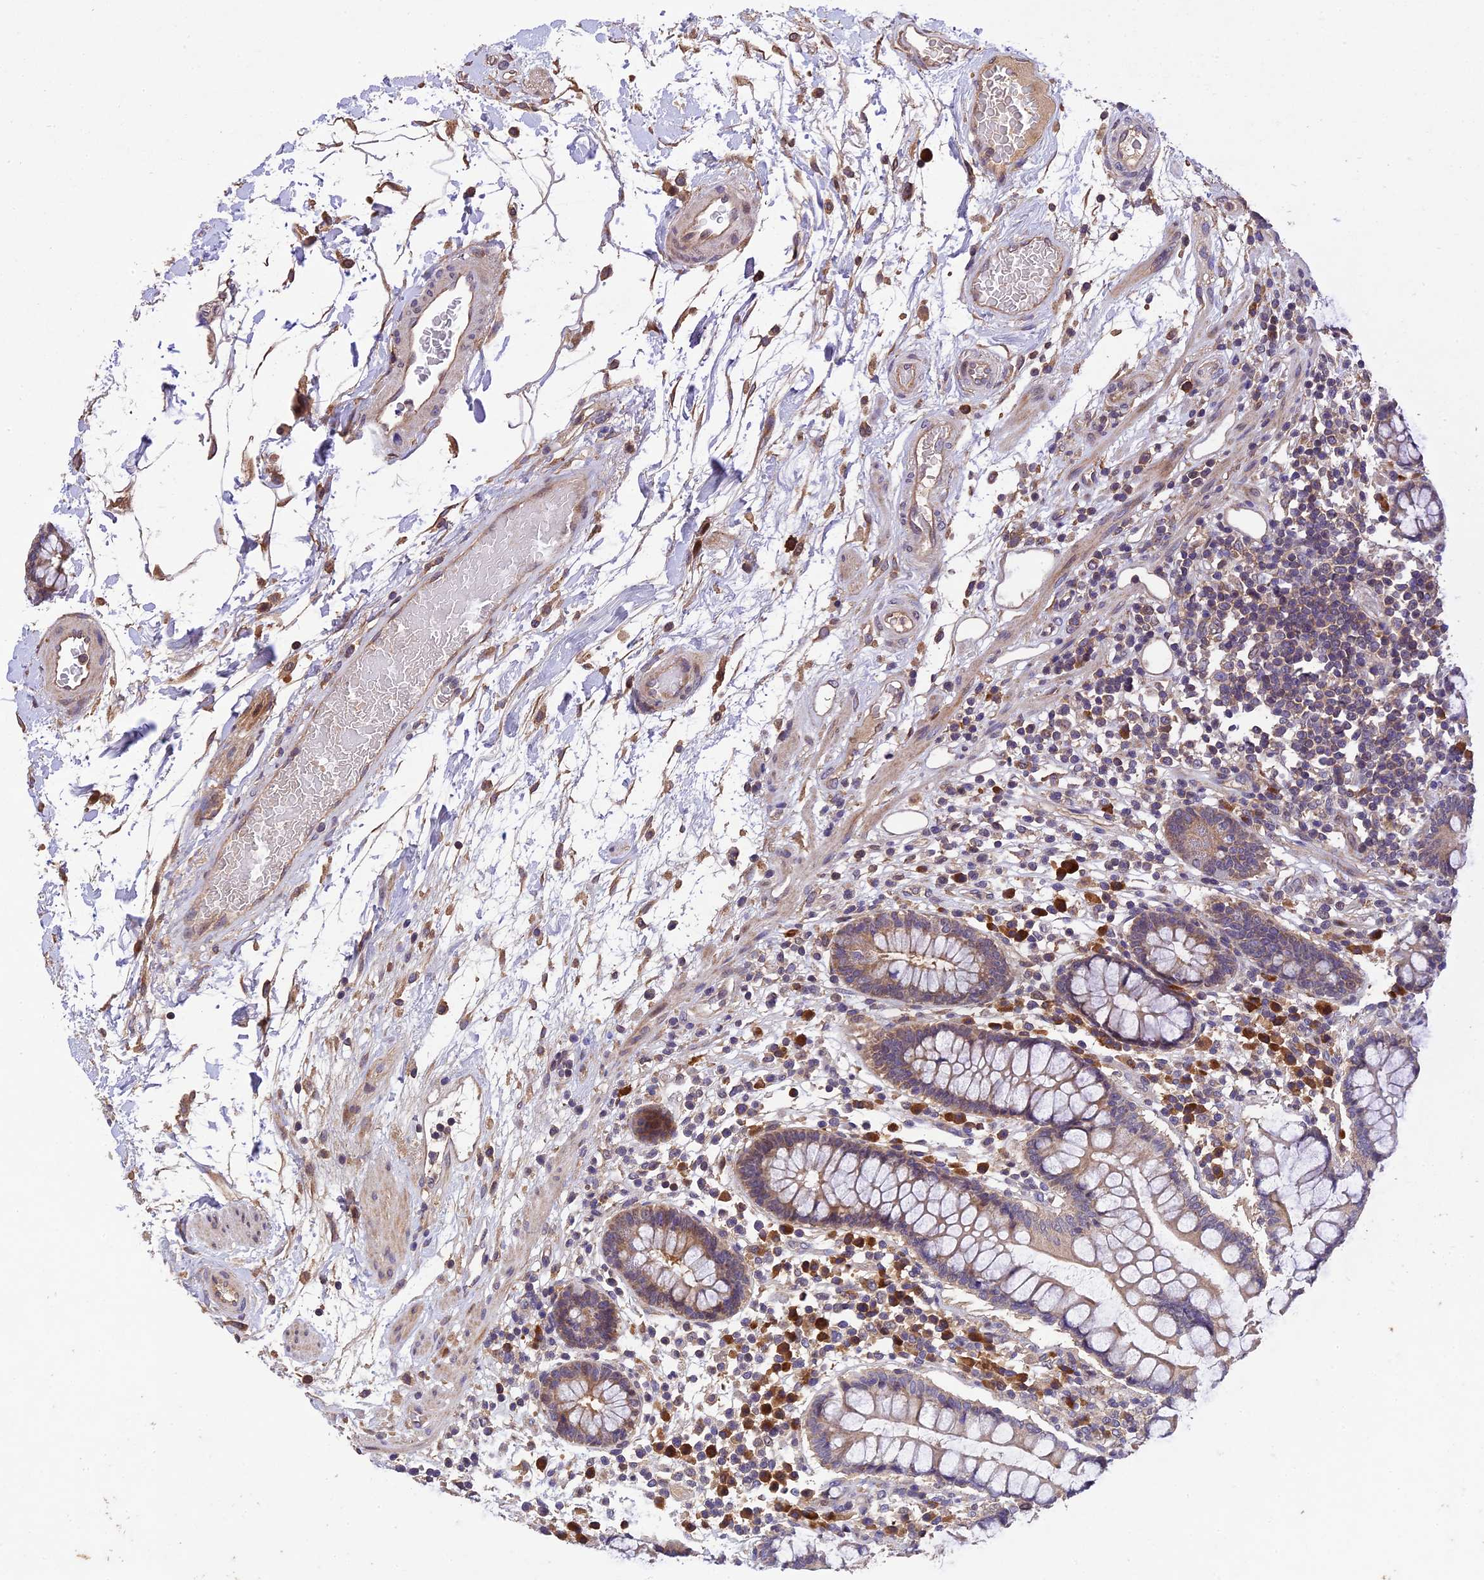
{"staining": {"intensity": "moderate", "quantity": "25%-75%", "location": "cytoplasmic/membranous"}, "tissue": "colon", "cell_type": "Endothelial cells", "image_type": "normal", "snomed": [{"axis": "morphology", "description": "Normal tissue, NOS"}, {"axis": "topography", "description": "Colon"}], "caption": "Immunohistochemical staining of normal colon shows moderate cytoplasmic/membranous protein staining in approximately 25%-75% of endothelial cells. (brown staining indicates protein expression, while blue staining denotes nuclei).", "gene": "DENND5B", "patient": {"sex": "female", "age": 79}}